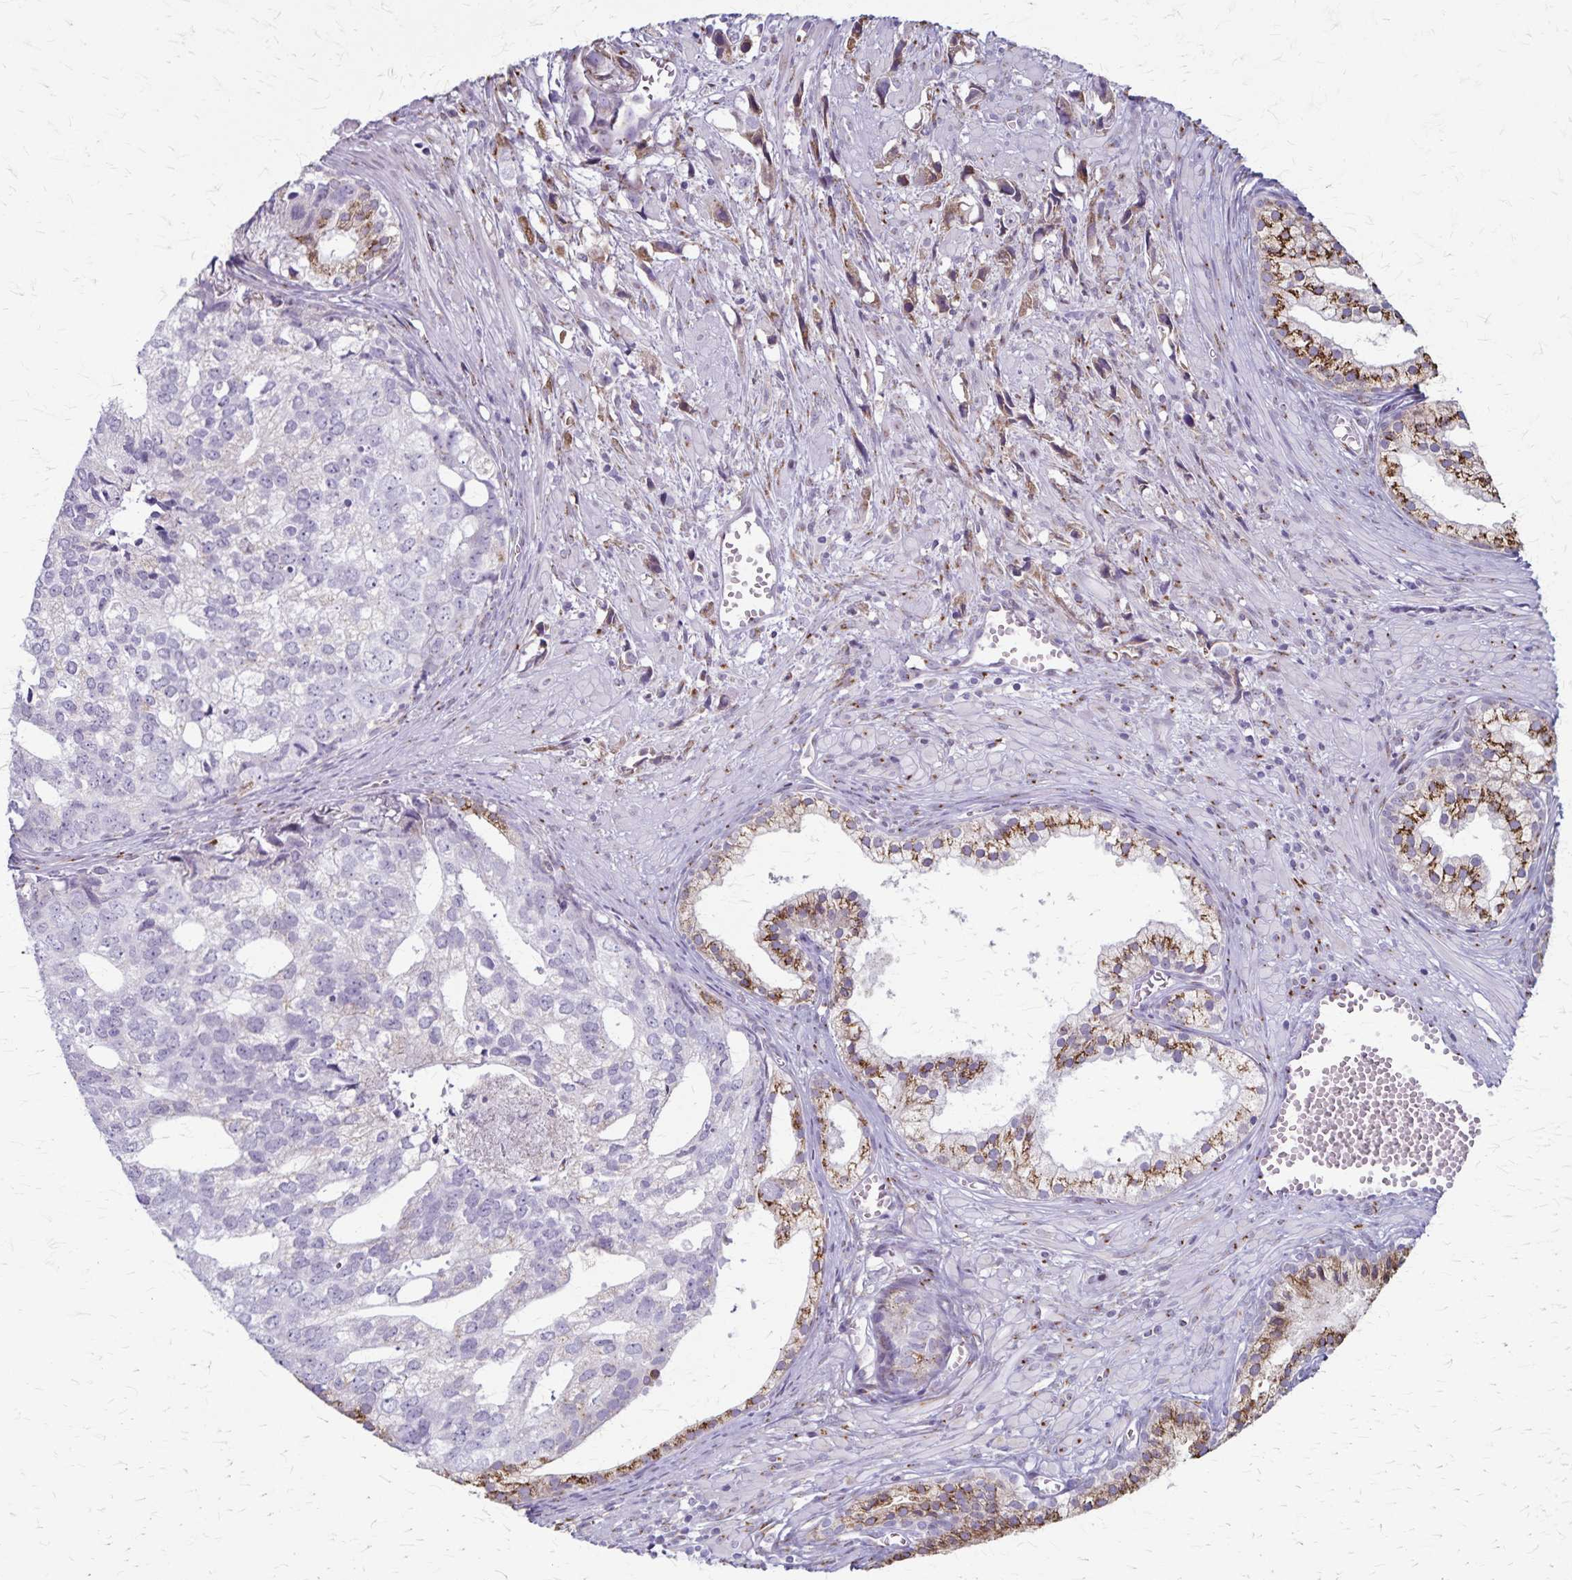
{"staining": {"intensity": "negative", "quantity": "none", "location": "none"}, "tissue": "prostate cancer", "cell_type": "Tumor cells", "image_type": "cancer", "snomed": [{"axis": "morphology", "description": "Adenocarcinoma, High grade"}, {"axis": "topography", "description": "Prostate"}], "caption": "A micrograph of human prostate cancer is negative for staining in tumor cells. (Brightfield microscopy of DAB (3,3'-diaminobenzidine) immunohistochemistry at high magnification).", "gene": "MCFD2", "patient": {"sex": "male", "age": 58}}